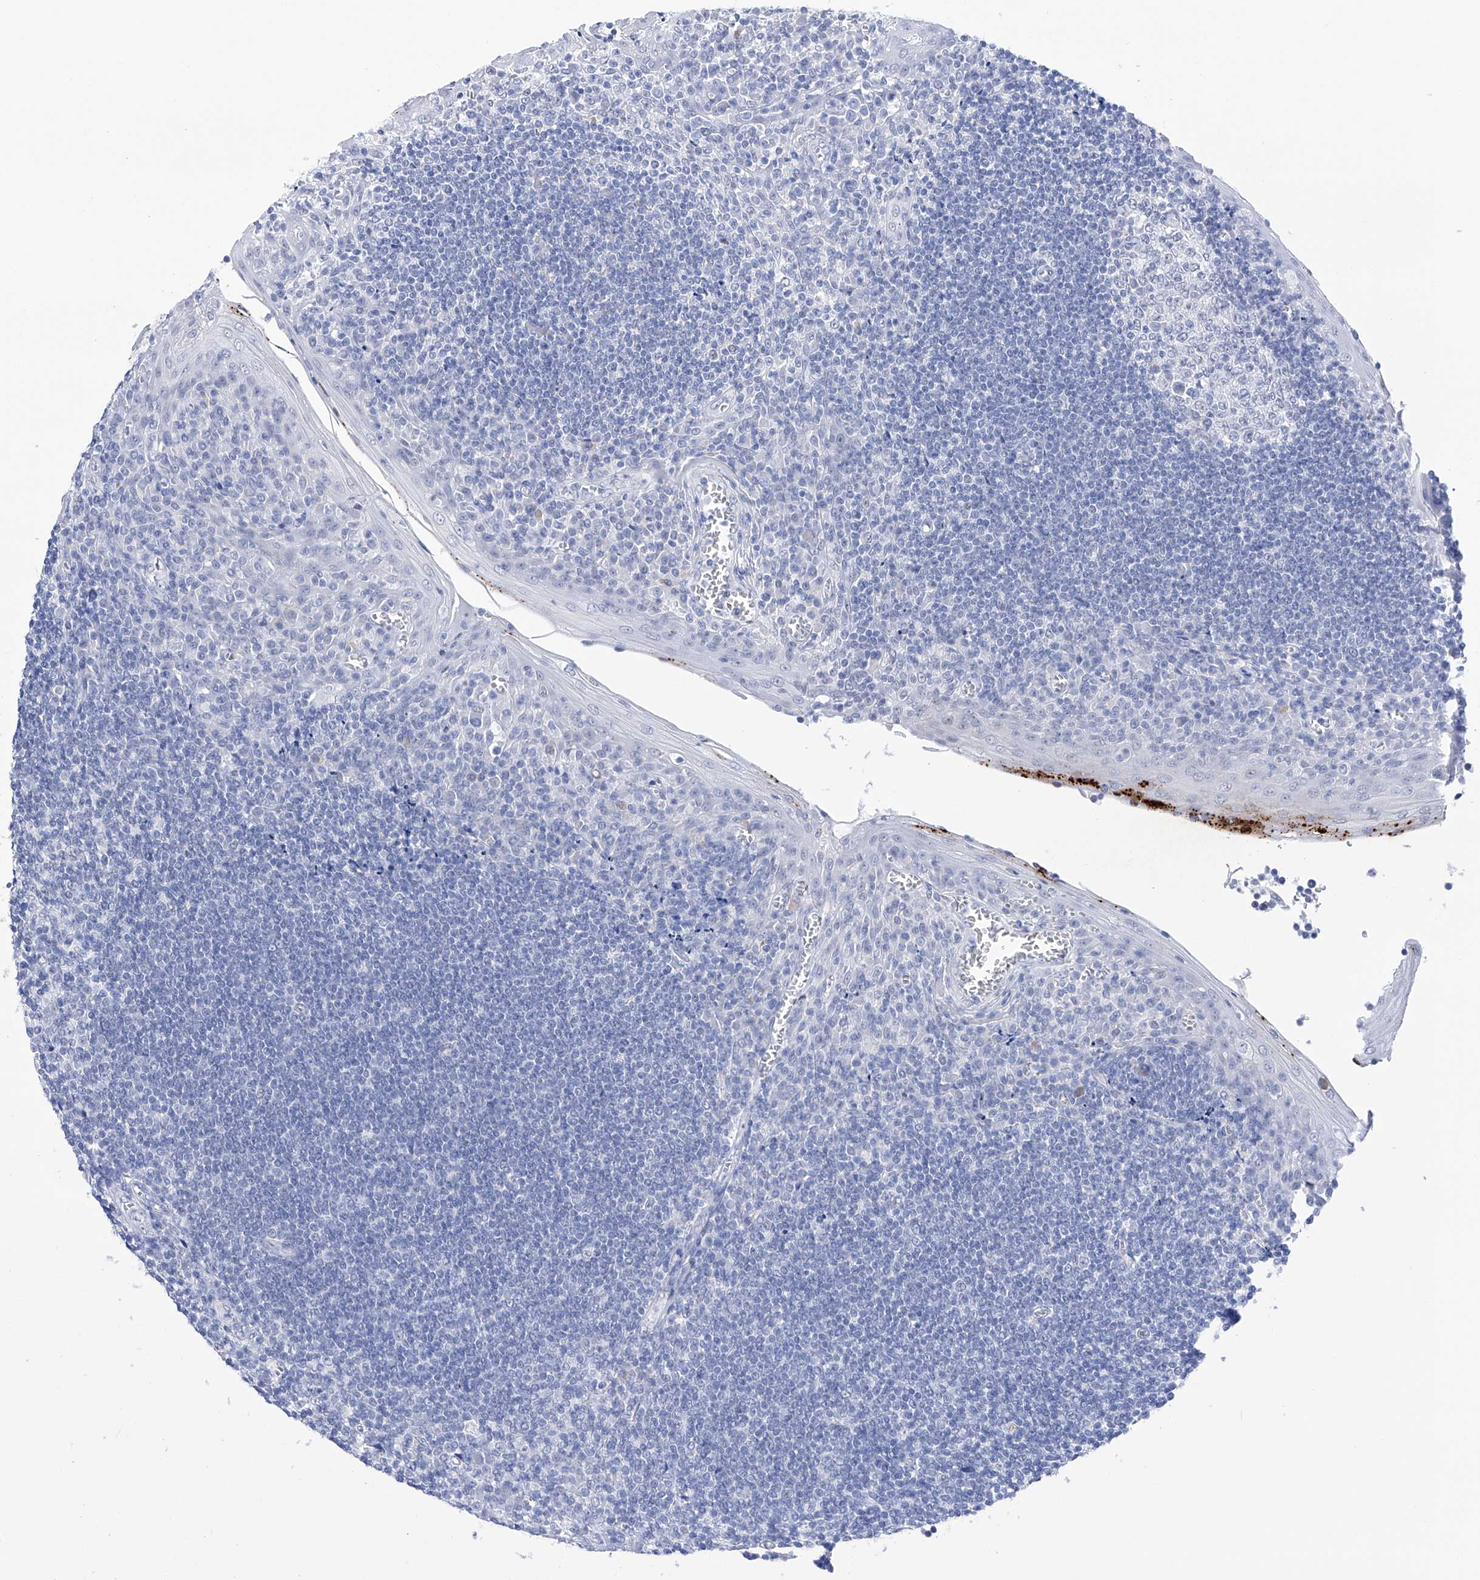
{"staining": {"intensity": "negative", "quantity": "none", "location": "none"}, "tissue": "tonsil", "cell_type": "Germinal center cells", "image_type": "normal", "snomed": [{"axis": "morphology", "description": "Normal tissue, NOS"}, {"axis": "topography", "description": "Tonsil"}], "caption": "IHC histopathology image of normal tonsil stained for a protein (brown), which reveals no staining in germinal center cells. Nuclei are stained in blue.", "gene": "FLG", "patient": {"sex": "male", "age": 27}}